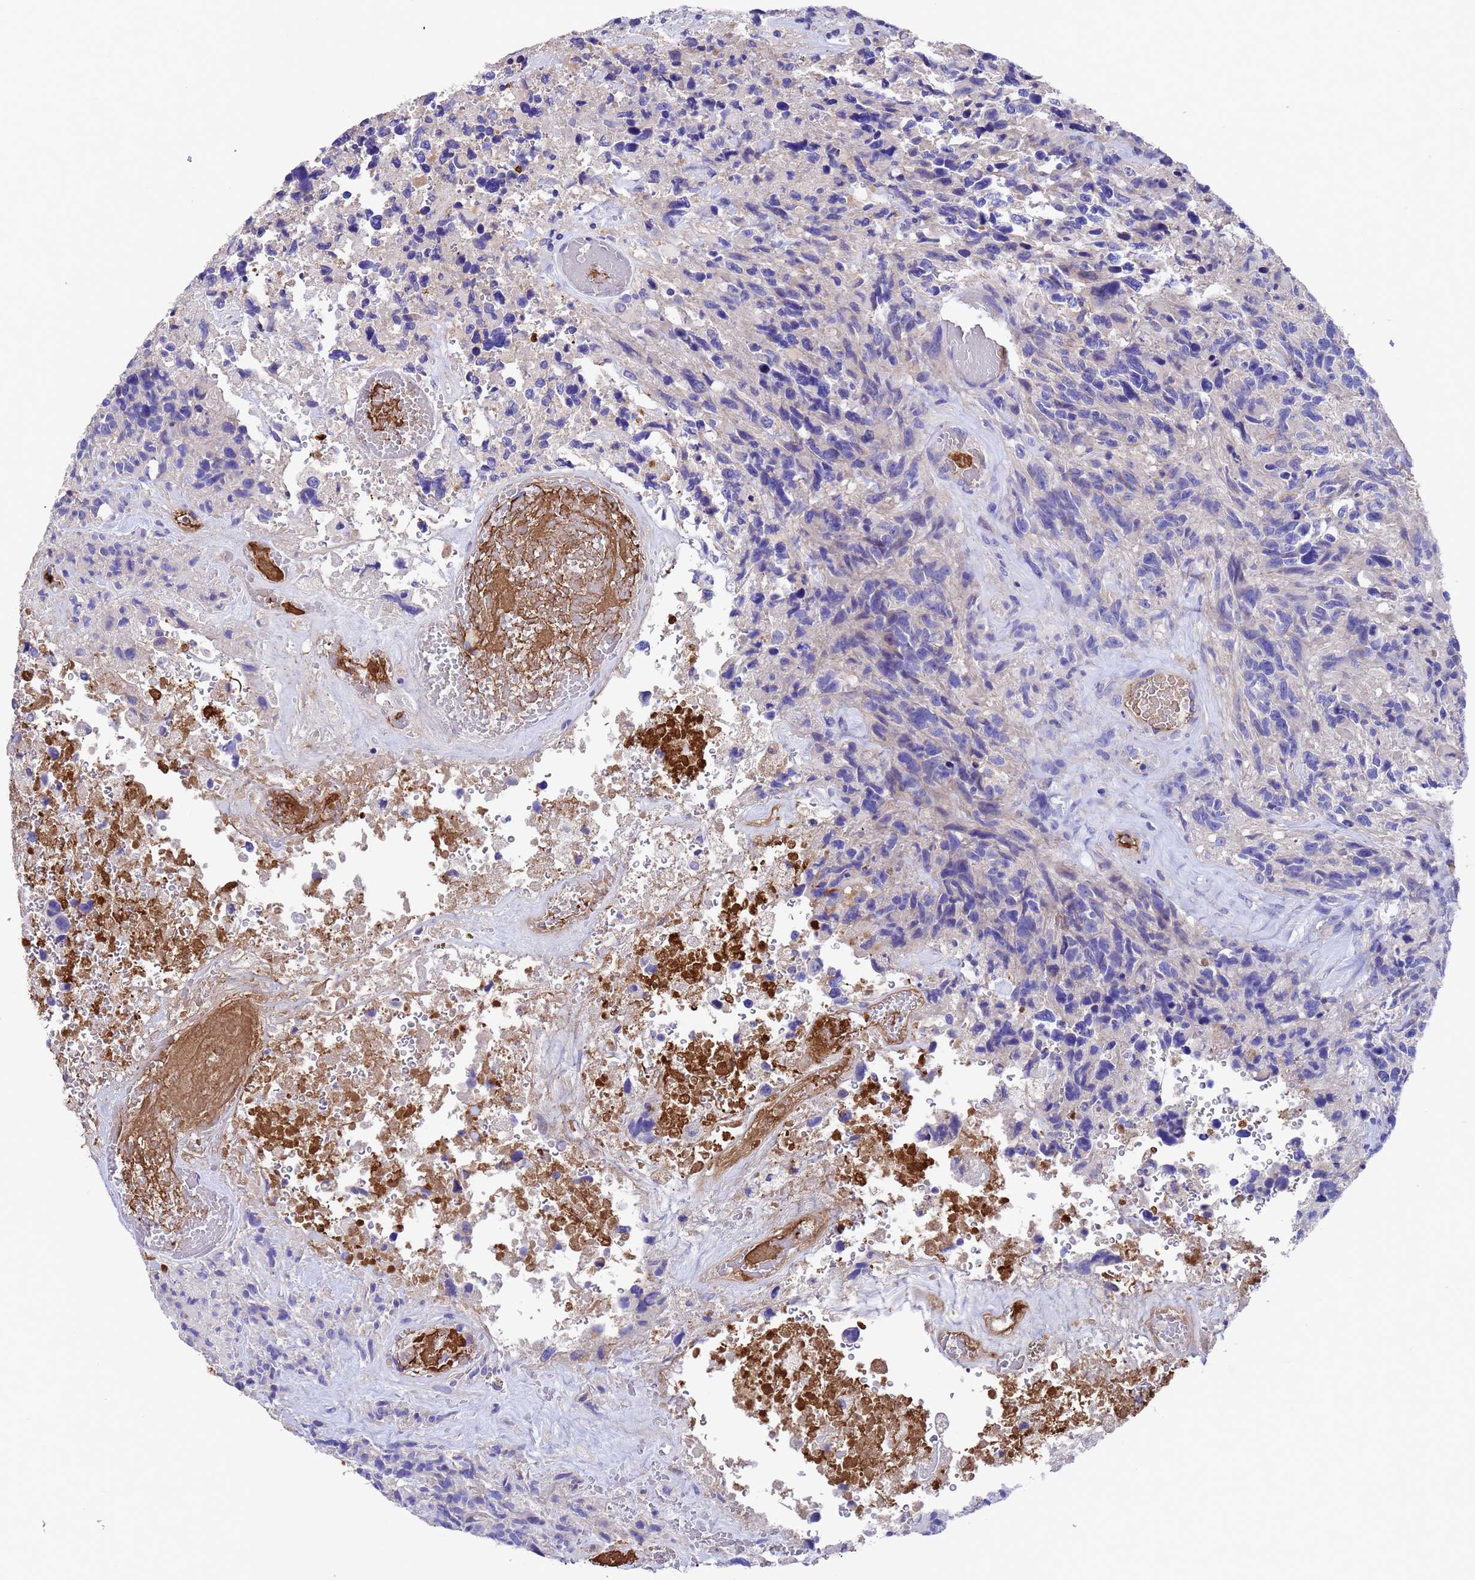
{"staining": {"intensity": "negative", "quantity": "none", "location": "none"}, "tissue": "glioma", "cell_type": "Tumor cells", "image_type": "cancer", "snomed": [{"axis": "morphology", "description": "Glioma, malignant, High grade"}, {"axis": "topography", "description": "Brain"}], "caption": "Image shows no significant protein expression in tumor cells of glioma.", "gene": "ELP6", "patient": {"sex": "male", "age": 69}}